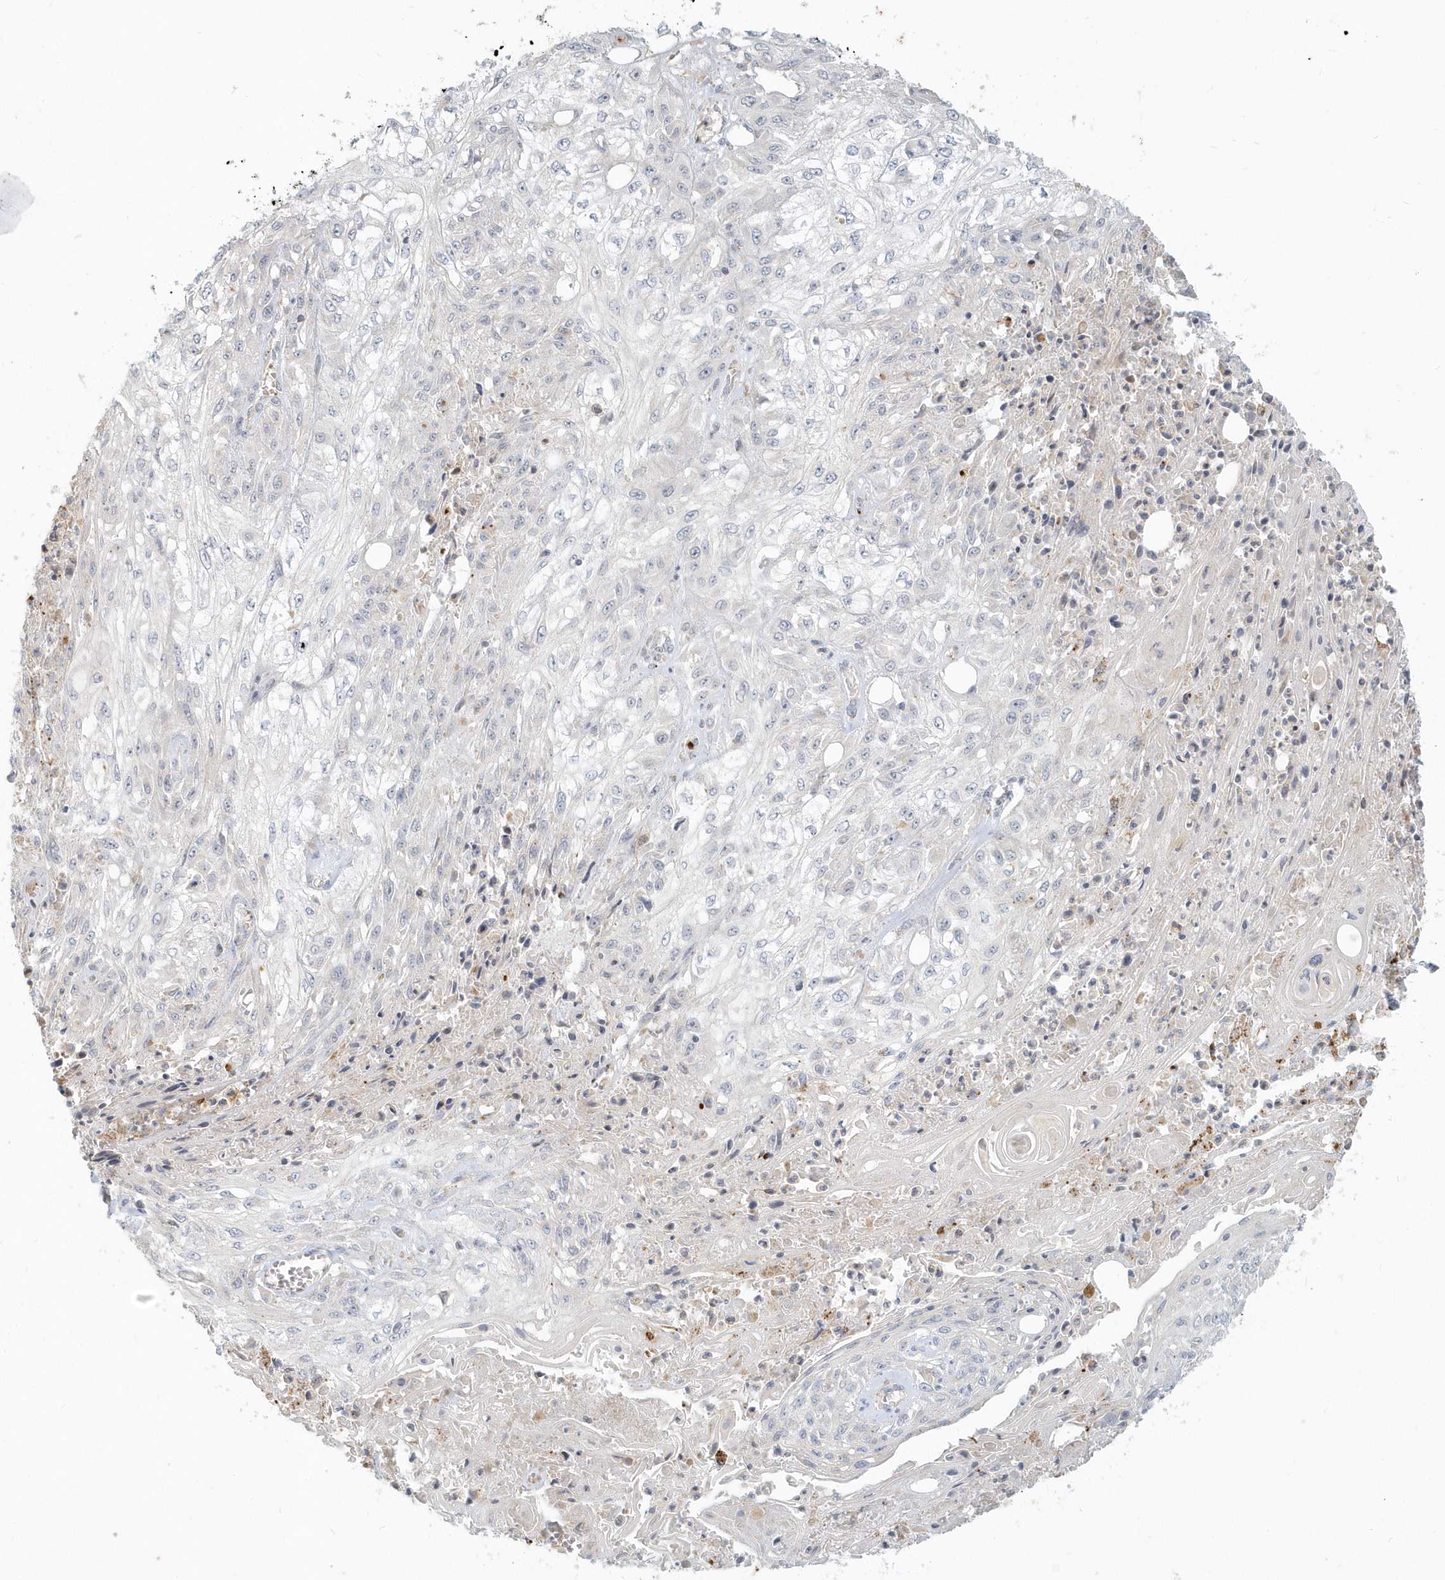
{"staining": {"intensity": "negative", "quantity": "none", "location": "none"}, "tissue": "skin cancer", "cell_type": "Tumor cells", "image_type": "cancer", "snomed": [{"axis": "morphology", "description": "Squamous cell carcinoma, NOS"}, {"axis": "morphology", "description": "Squamous cell carcinoma, metastatic, NOS"}, {"axis": "topography", "description": "Skin"}, {"axis": "topography", "description": "Lymph node"}], "caption": "IHC image of neoplastic tissue: human squamous cell carcinoma (skin) stained with DAB (3,3'-diaminobenzidine) reveals no significant protein expression in tumor cells. (Brightfield microscopy of DAB (3,3'-diaminobenzidine) immunohistochemistry (IHC) at high magnification).", "gene": "NAPB", "patient": {"sex": "male", "age": 75}}